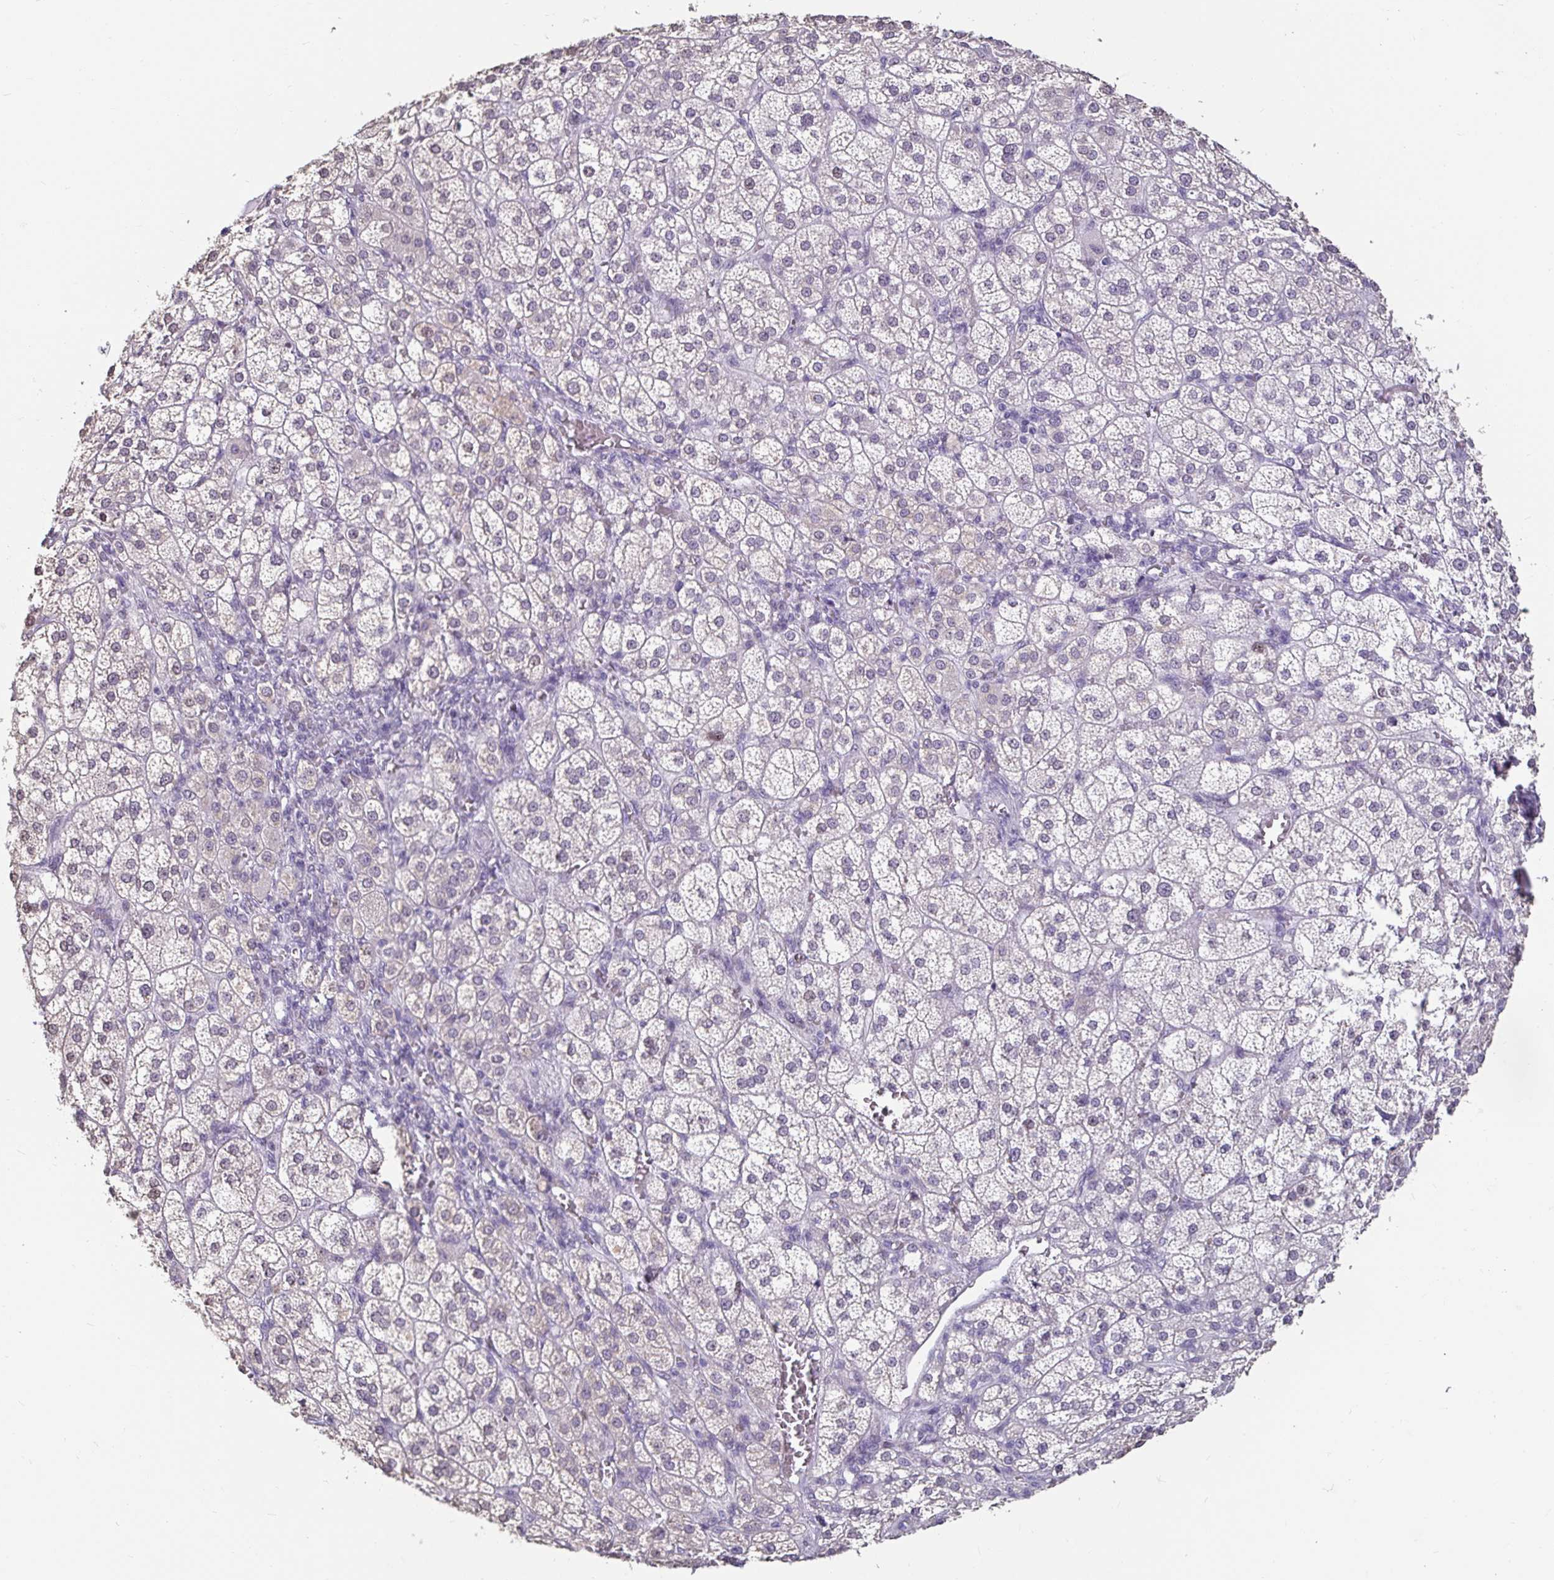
{"staining": {"intensity": "weak", "quantity": "<25%", "location": "nuclear"}, "tissue": "adrenal gland", "cell_type": "Glandular cells", "image_type": "normal", "snomed": [{"axis": "morphology", "description": "Normal tissue, NOS"}, {"axis": "topography", "description": "Adrenal gland"}], "caption": "This is an immunohistochemistry image of unremarkable adrenal gland. There is no staining in glandular cells.", "gene": "ANLN", "patient": {"sex": "female", "age": 60}}